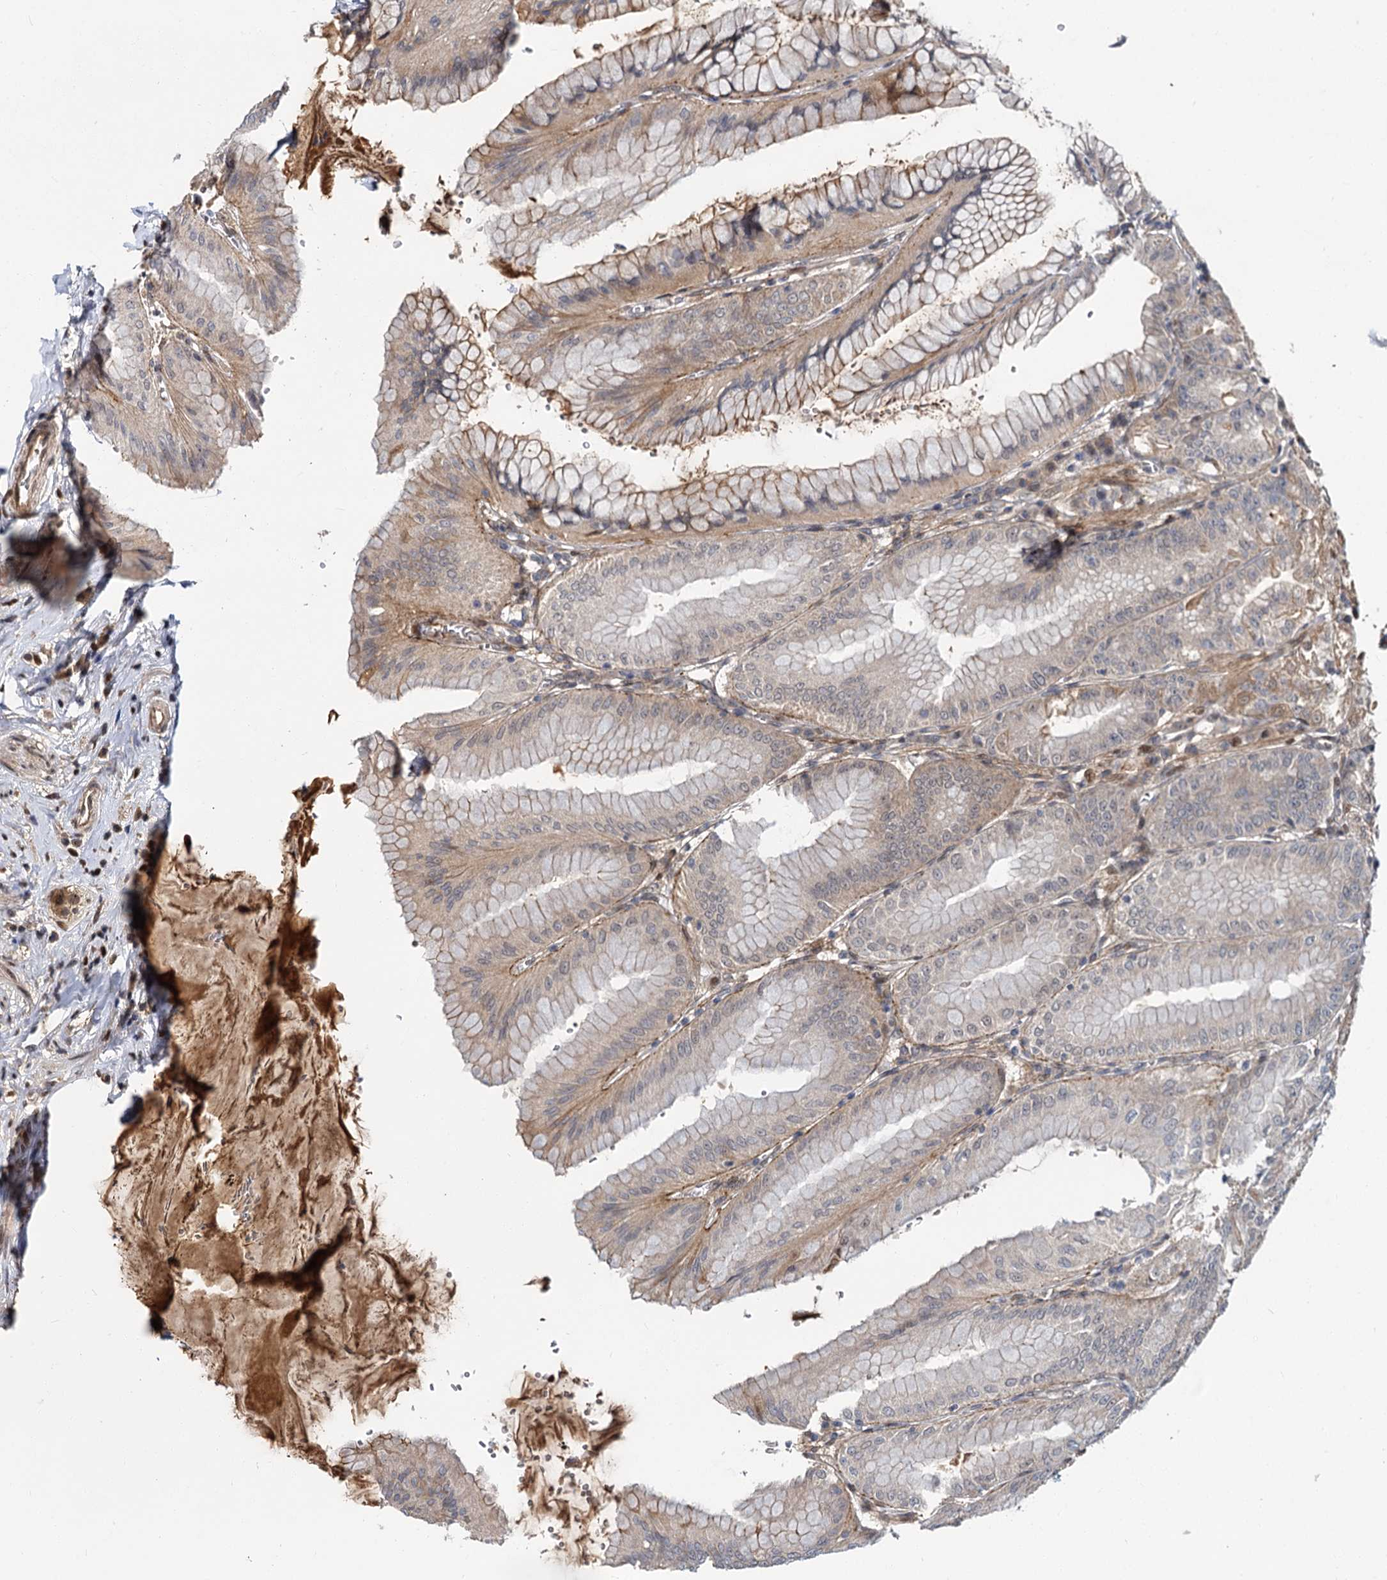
{"staining": {"intensity": "moderate", "quantity": "<25%", "location": "cytoplasmic/membranous,nuclear"}, "tissue": "stomach", "cell_type": "Glandular cells", "image_type": "normal", "snomed": [{"axis": "morphology", "description": "Normal tissue, NOS"}, {"axis": "topography", "description": "Stomach, lower"}], "caption": "This histopathology image shows immunohistochemistry (IHC) staining of unremarkable human stomach, with low moderate cytoplasmic/membranous,nuclear positivity in approximately <25% of glandular cells.", "gene": "MBD6", "patient": {"sex": "male", "age": 71}}